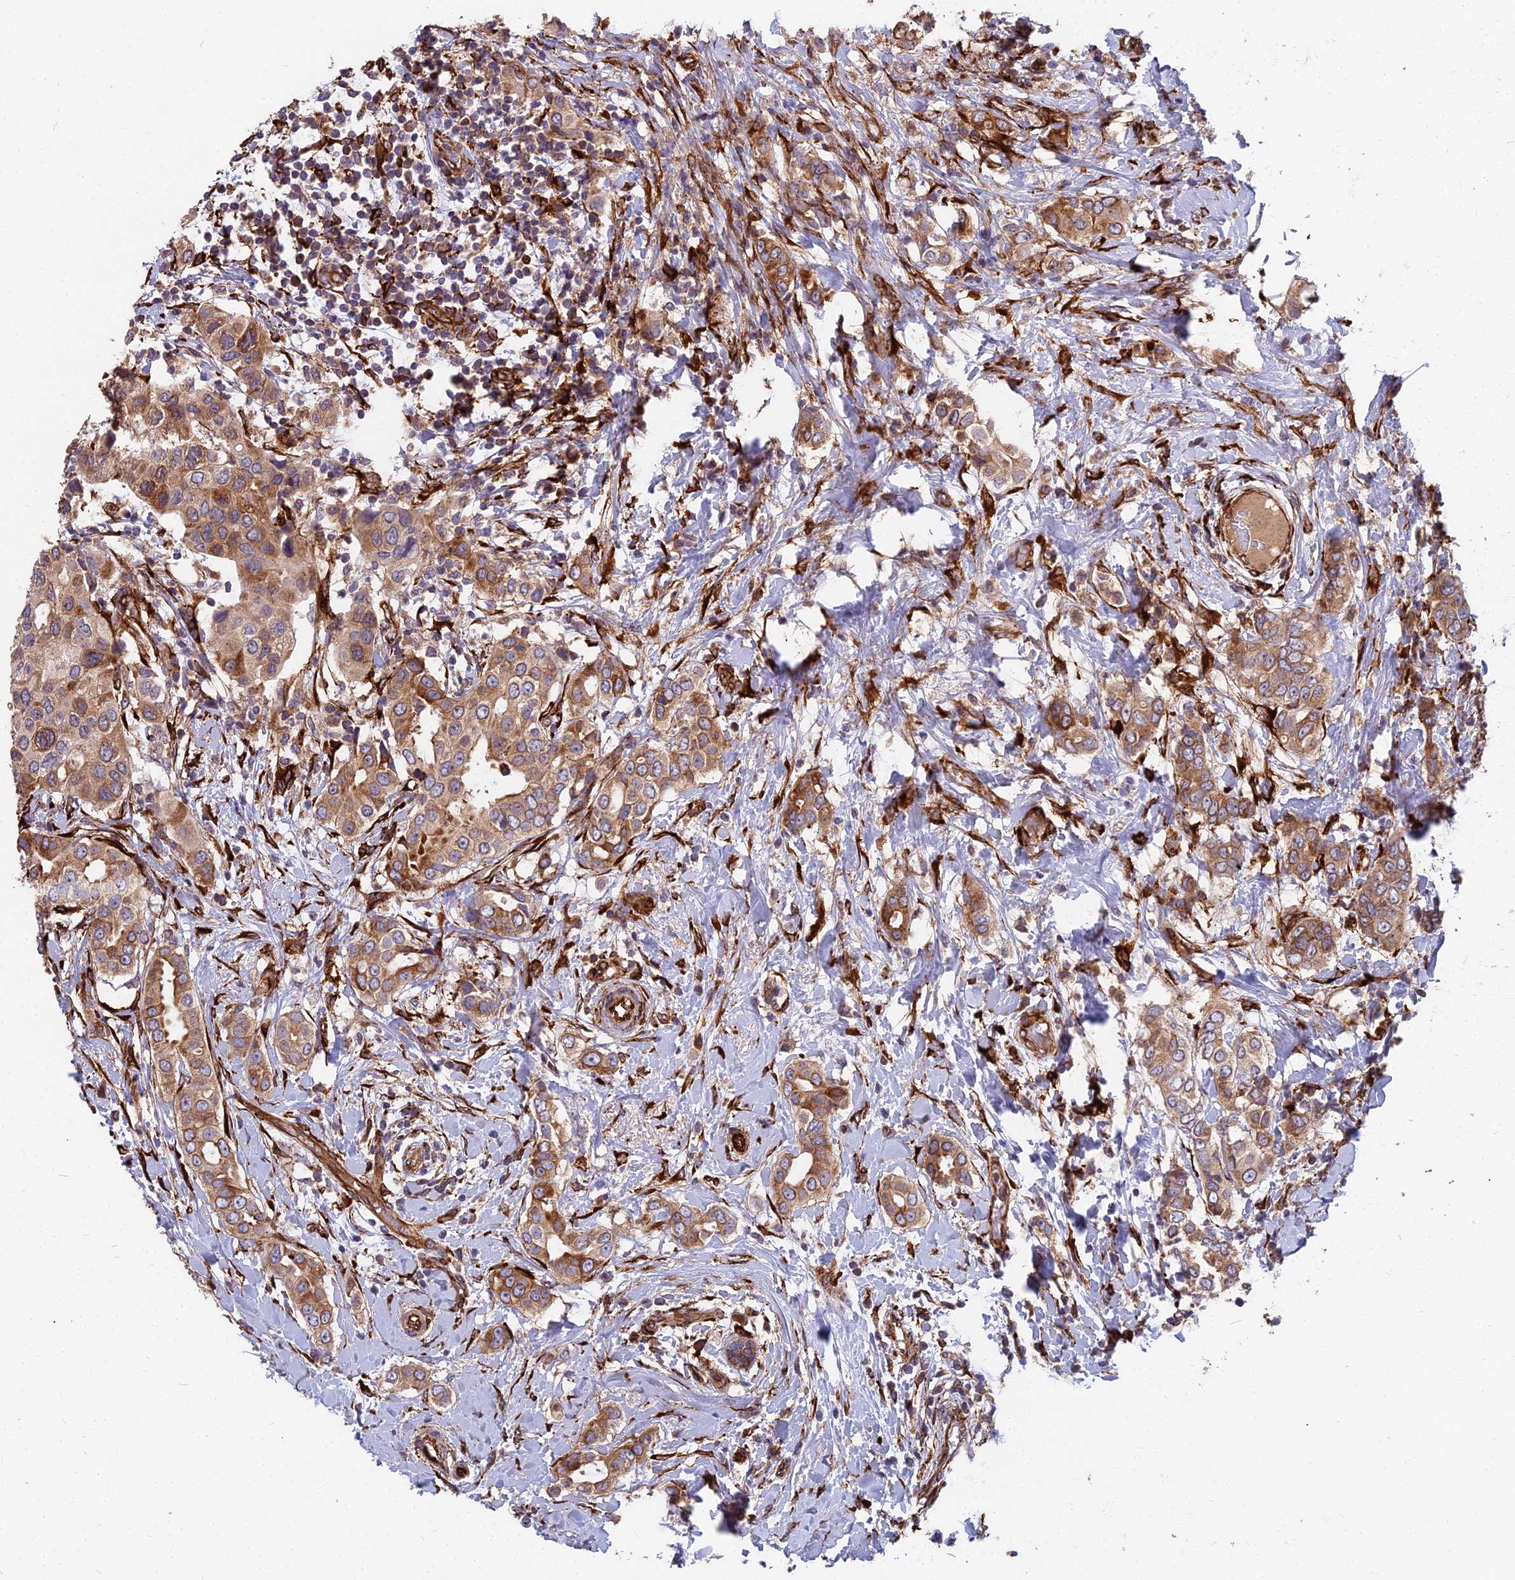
{"staining": {"intensity": "moderate", "quantity": ">75%", "location": "cytoplasmic/membranous"}, "tissue": "breast cancer", "cell_type": "Tumor cells", "image_type": "cancer", "snomed": [{"axis": "morphology", "description": "Lobular carcinoma"}, {"axis": "topography", "description": "Breast"}], "caption": "Immunohistochemistry micrograph of neoplastic tissue: human breast lobular carcinoma stained using immunohistochemistry (IHC) displays medium levels of moderate protein expression localized specifically in the cytoplasmic/membranous of tumor cells, appearing as a cytoplasmic/membranous brown color.", "gene": "NDUFAF7", "patient": {"sex": "female", "age": 51}}